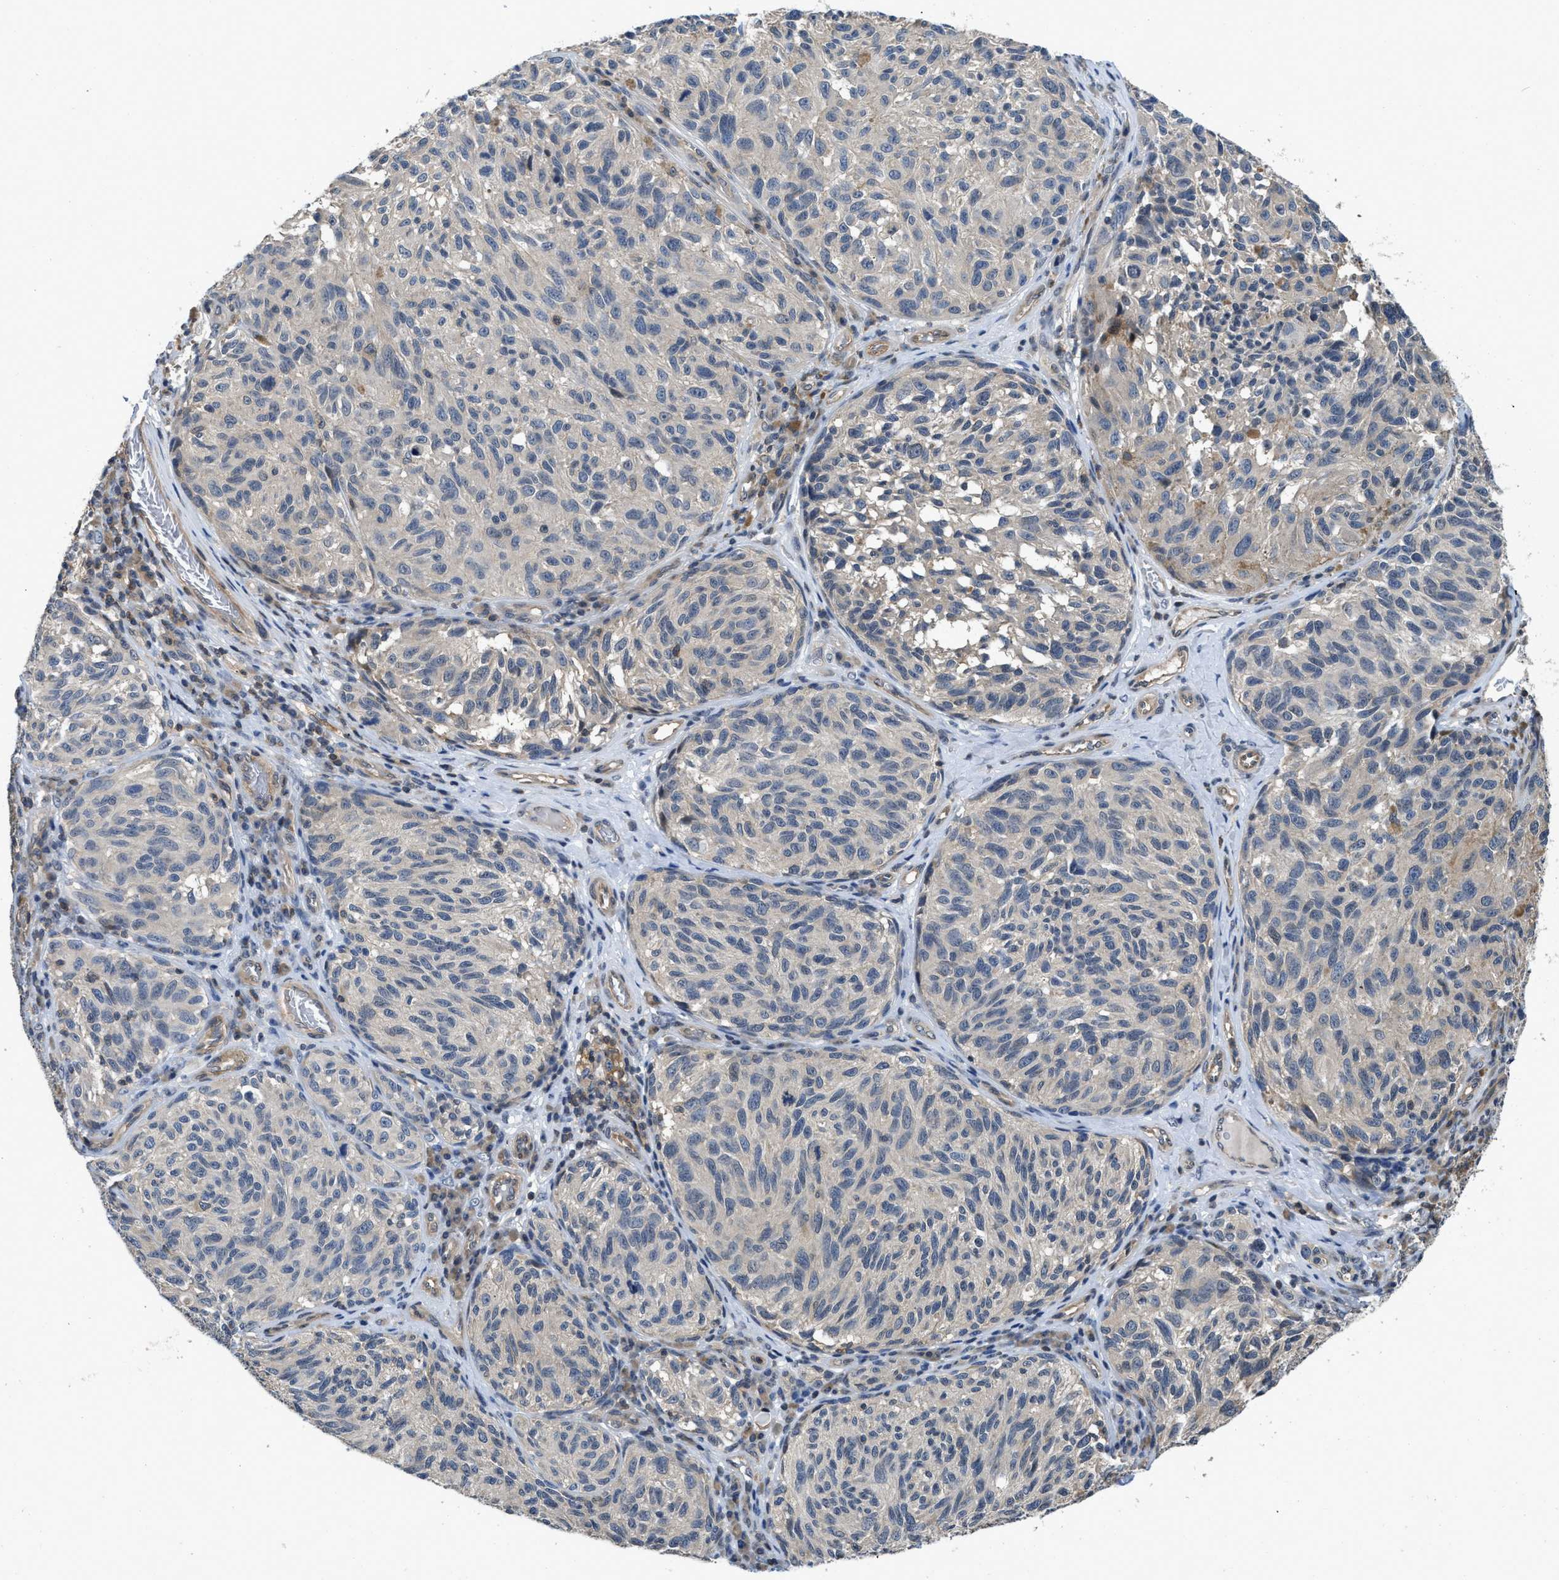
{"staining": {"intensity": "negative", "quantity": "none", "location": "none"}, "tissue": "melanoma", "cell_type": "Tumor cells", "image_type": "cancer", "snomed": [{"axis": "morphology", "description": "Malignant melanoma, NOS"}, {"axis": "topography", "description": "Skin"}], "caption": "The micrograph exhibits no significant expression in tumor cells of melanoma.", "gene": "TES", "patient": {"sex": "female", "age": 73}}